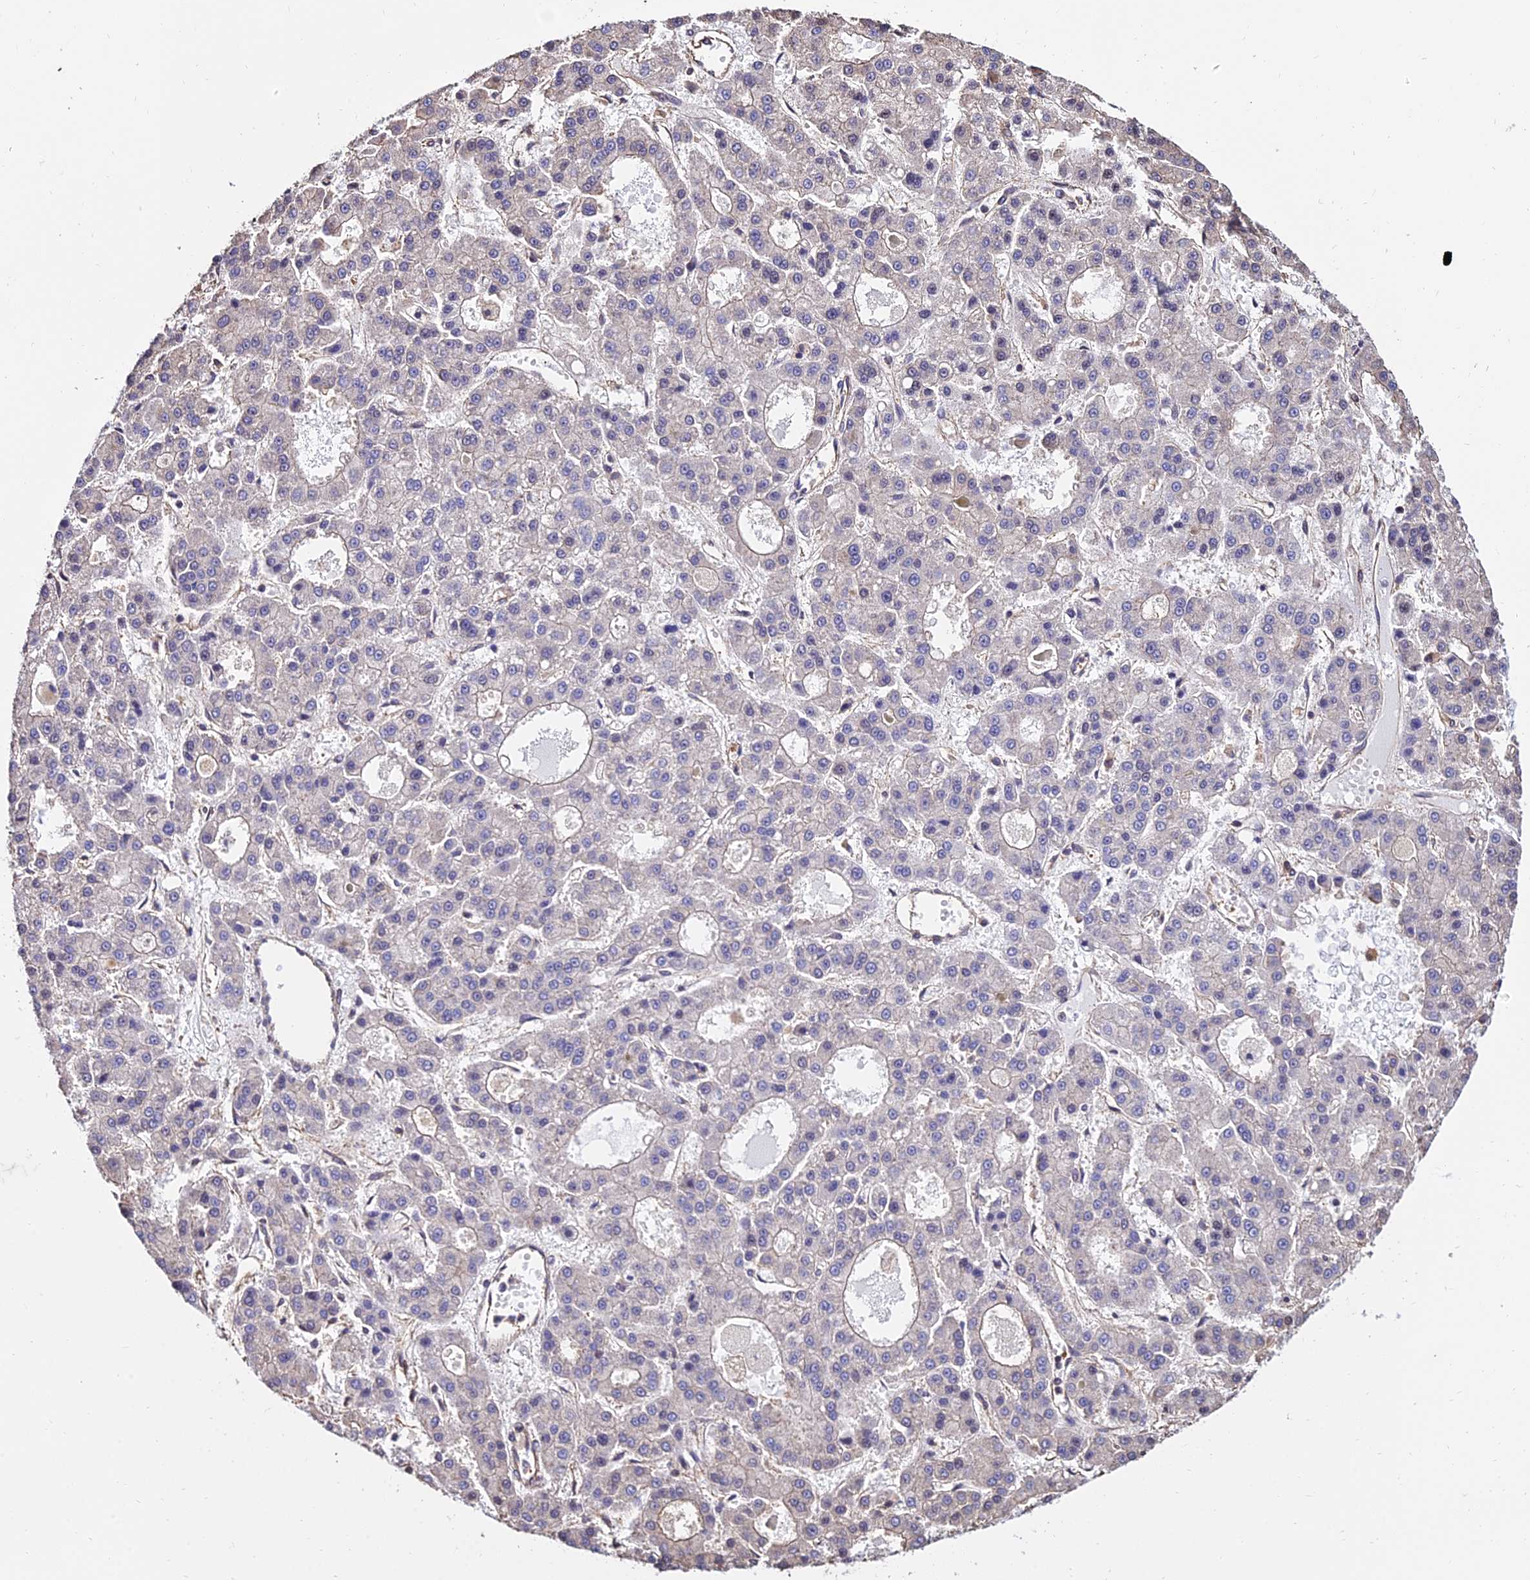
{"staining": {"intensity": "negative", "quantity": "none", "location": "none"}, "tissue": "liver cancer", "cell_type": "Tumor cells", "image_type": "cancer", "snomed": [{"axis": "morphology", "description": "Carcinoma, Hepatocellular, NOS"}, {"axis": "topography", "description": "Liver"}], "caption": "The micrograph reveals no significant staining in tumor cells of hepatocellular carcinoma (liver).", "gene": "CALM2", "patient": {"sex": "male", "age": 70}}